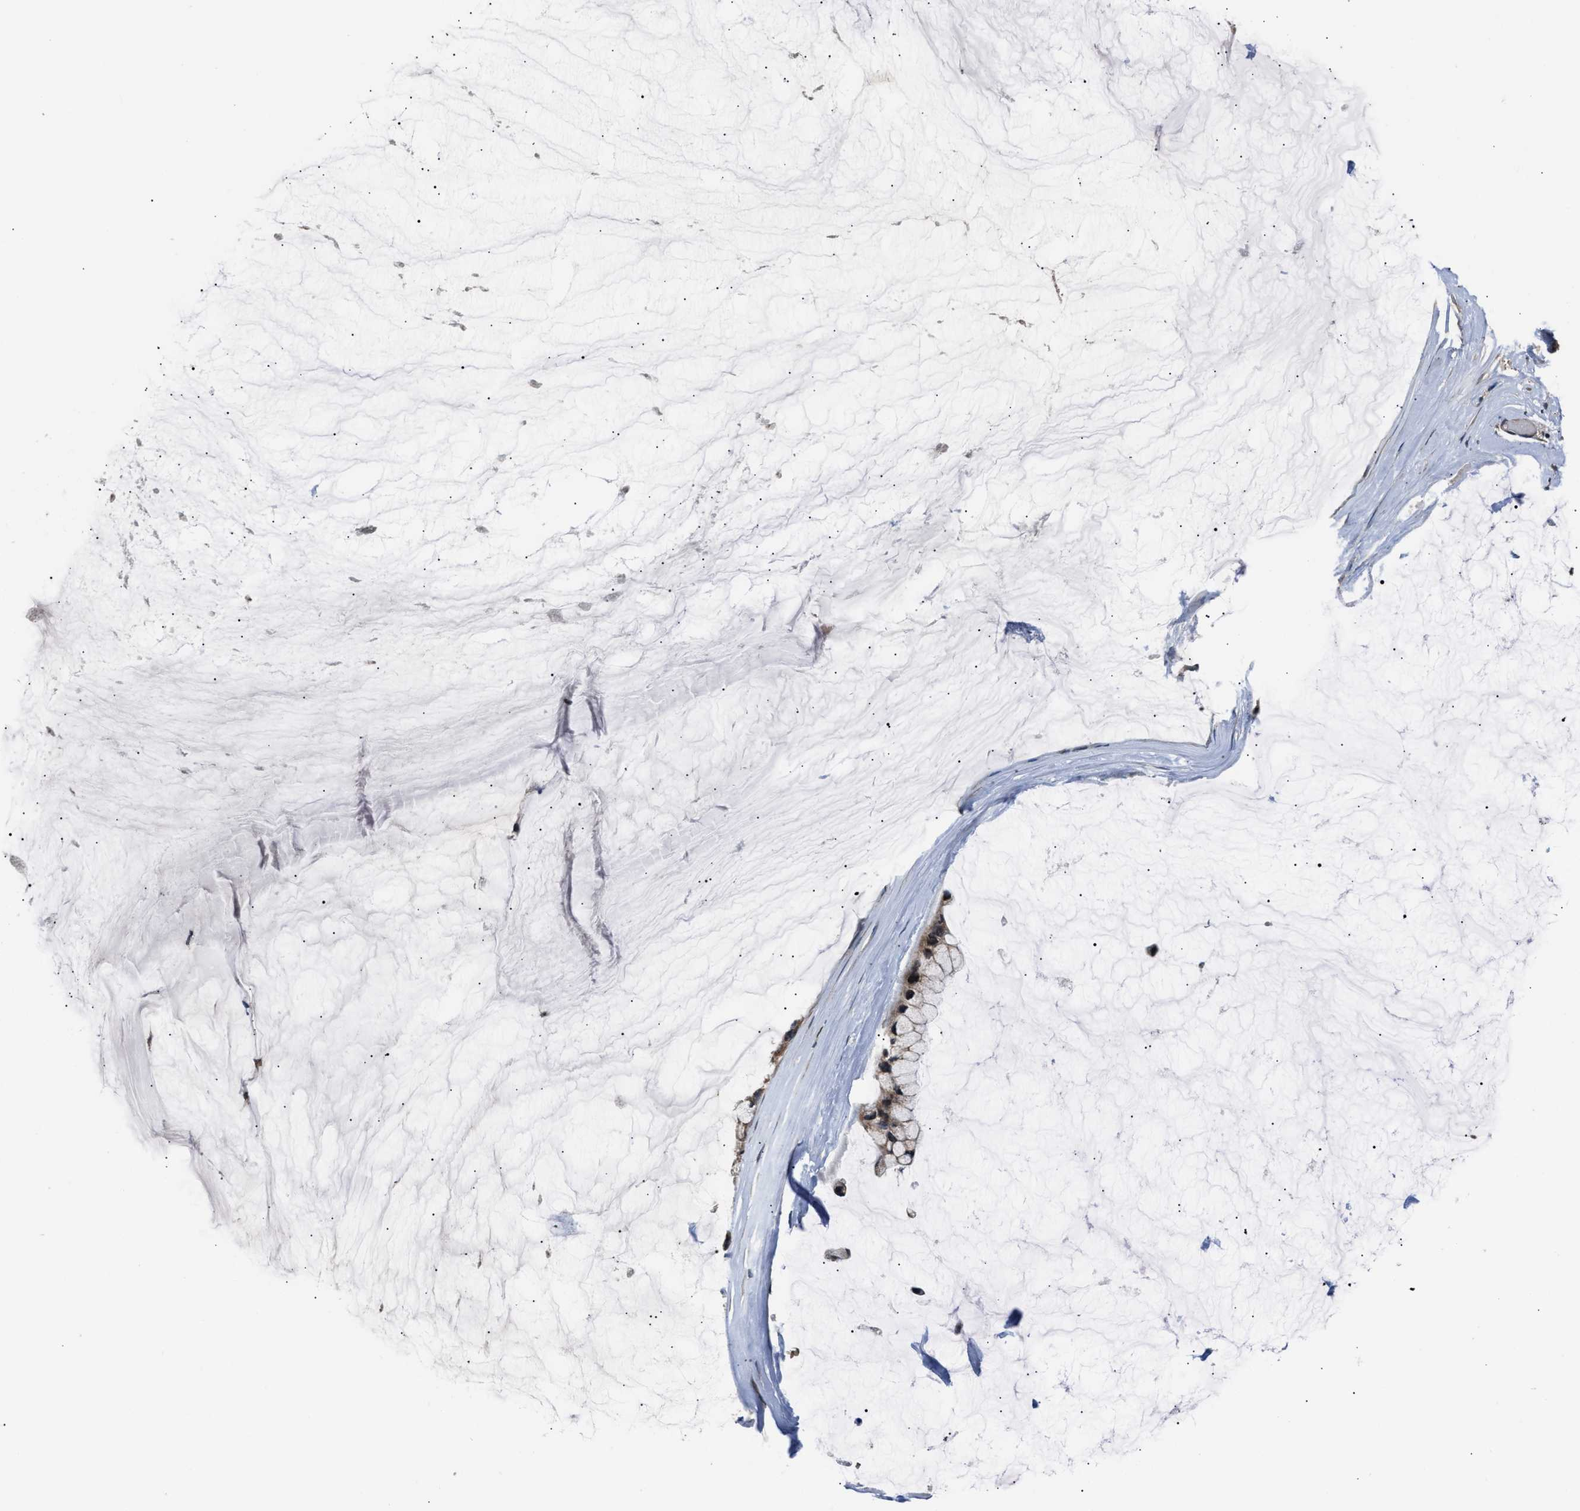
{"staining": {"intensity": "moderate", "quantity": "25%-75%", "location": "cytoplasmic/membranous,nuclear"}, "tissue": "ovarian cancer", "cell_type": "Tumor cells", "image_type": "cancer", "snomed": [{"axis": "morphology", "description": "Cystadenocarcinoma, mucinous, NOS"}, {"axis": "topography", "description": "Ovary"}], "caption": "Moderate cytoplasmic/membranous and nuclear positivity is seen in about 25%-75% of tumor cells in ovarian cancer.", "gene": "TNRC18", "patient": {"sex": "female", "age": 39}}